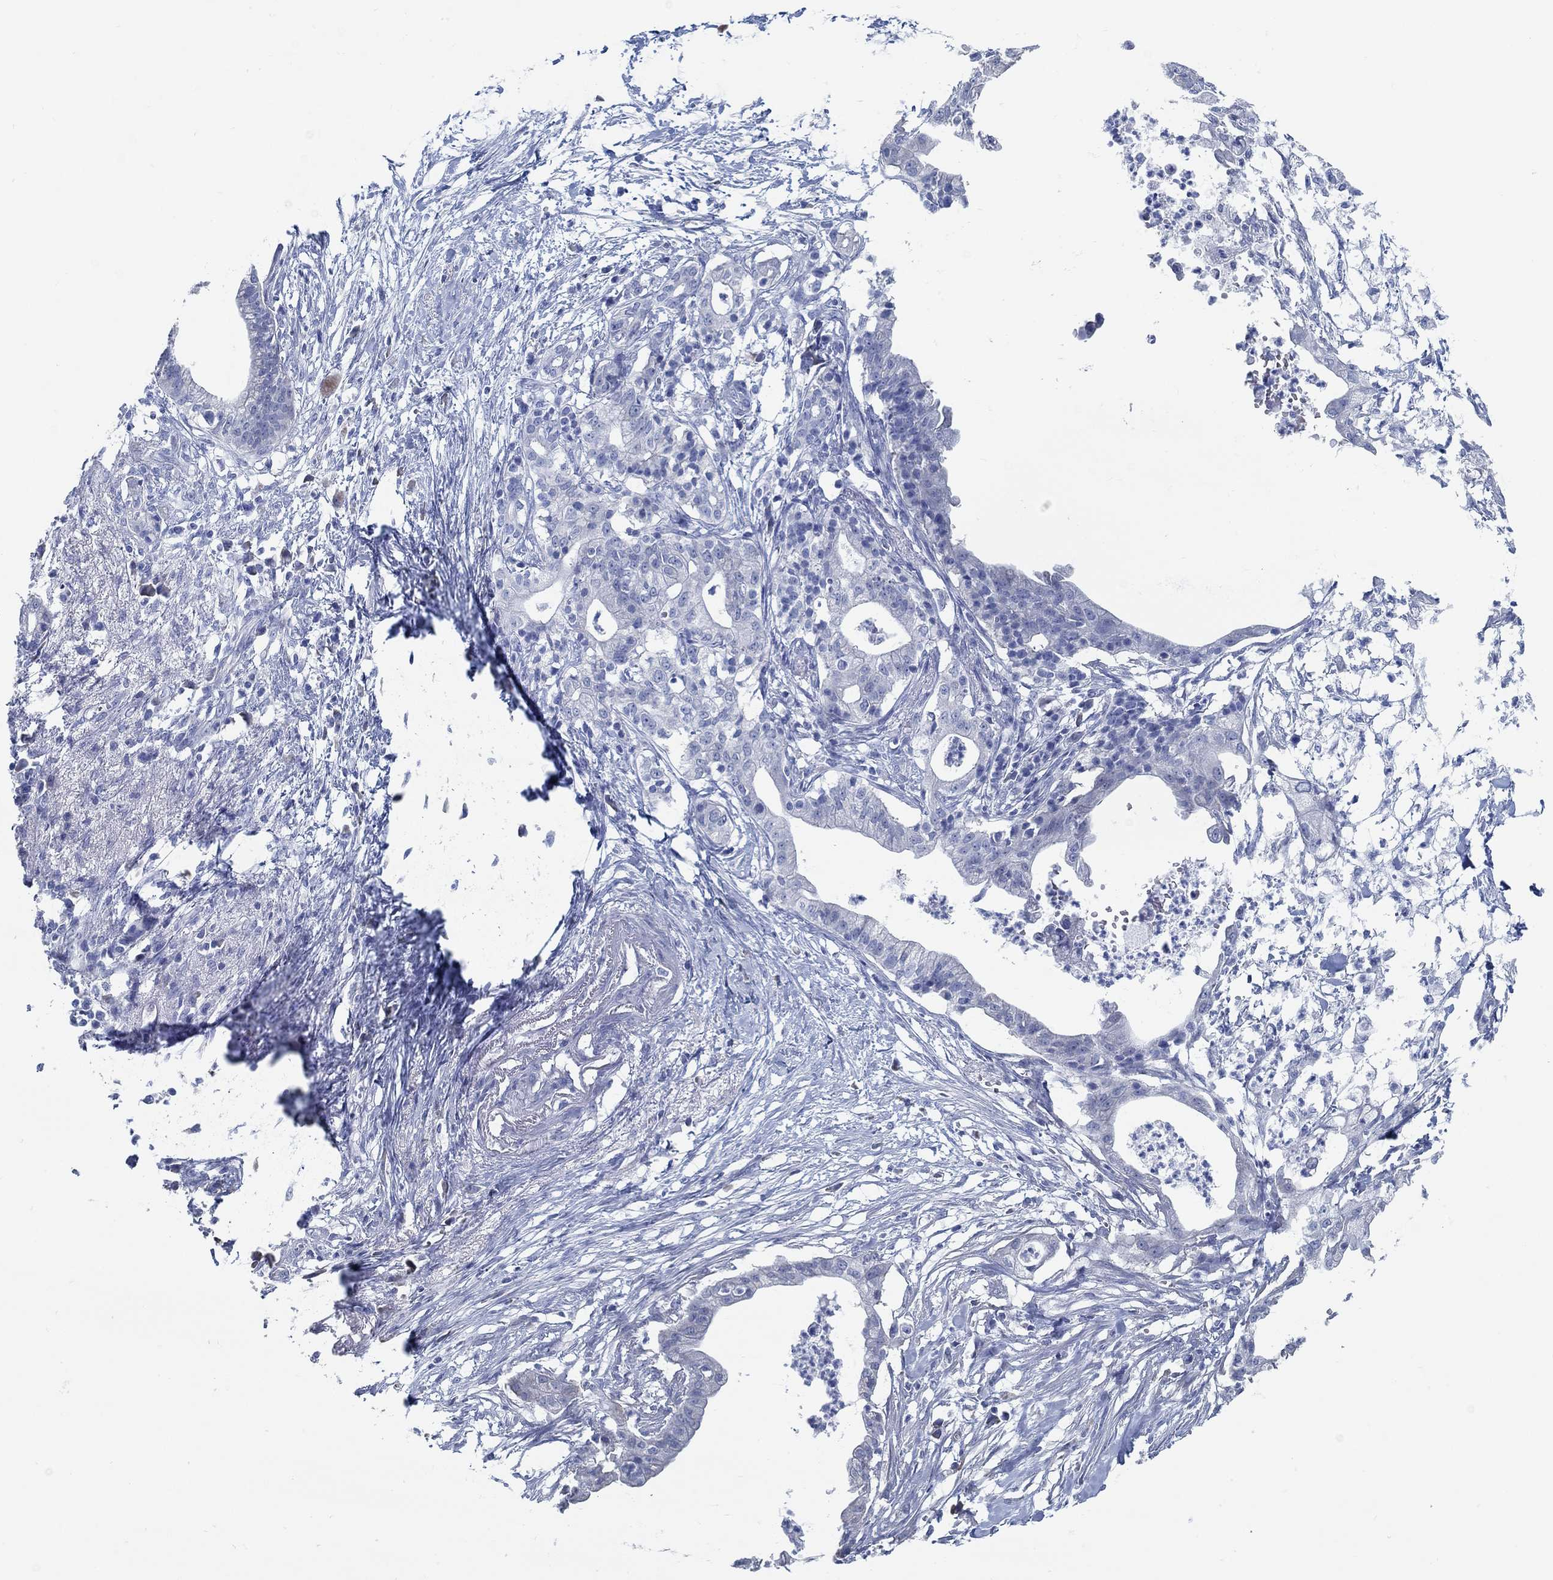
{"staining": {"intensity": "negative", "quantity": "none", "location": "none"}, "tissue": "pancreatic cancer", "cell_type": "Tumor cells", "image_type": "cancer", "snomed": [{"axis": "morphology", "description": "Normal tissue, NOS"}, {"axis": "morphology", "description": "Adenocarcinoma, NOS"}, {"axis": "topography", "description": "Pancreas"}], "caption": "Human adenocarcinoma (pancreatic) stained for a protein using IHC demonstrates no expression in tumor cells.", "gene": "C15orf39", "patient": {"sex": "female", "age": 58}}